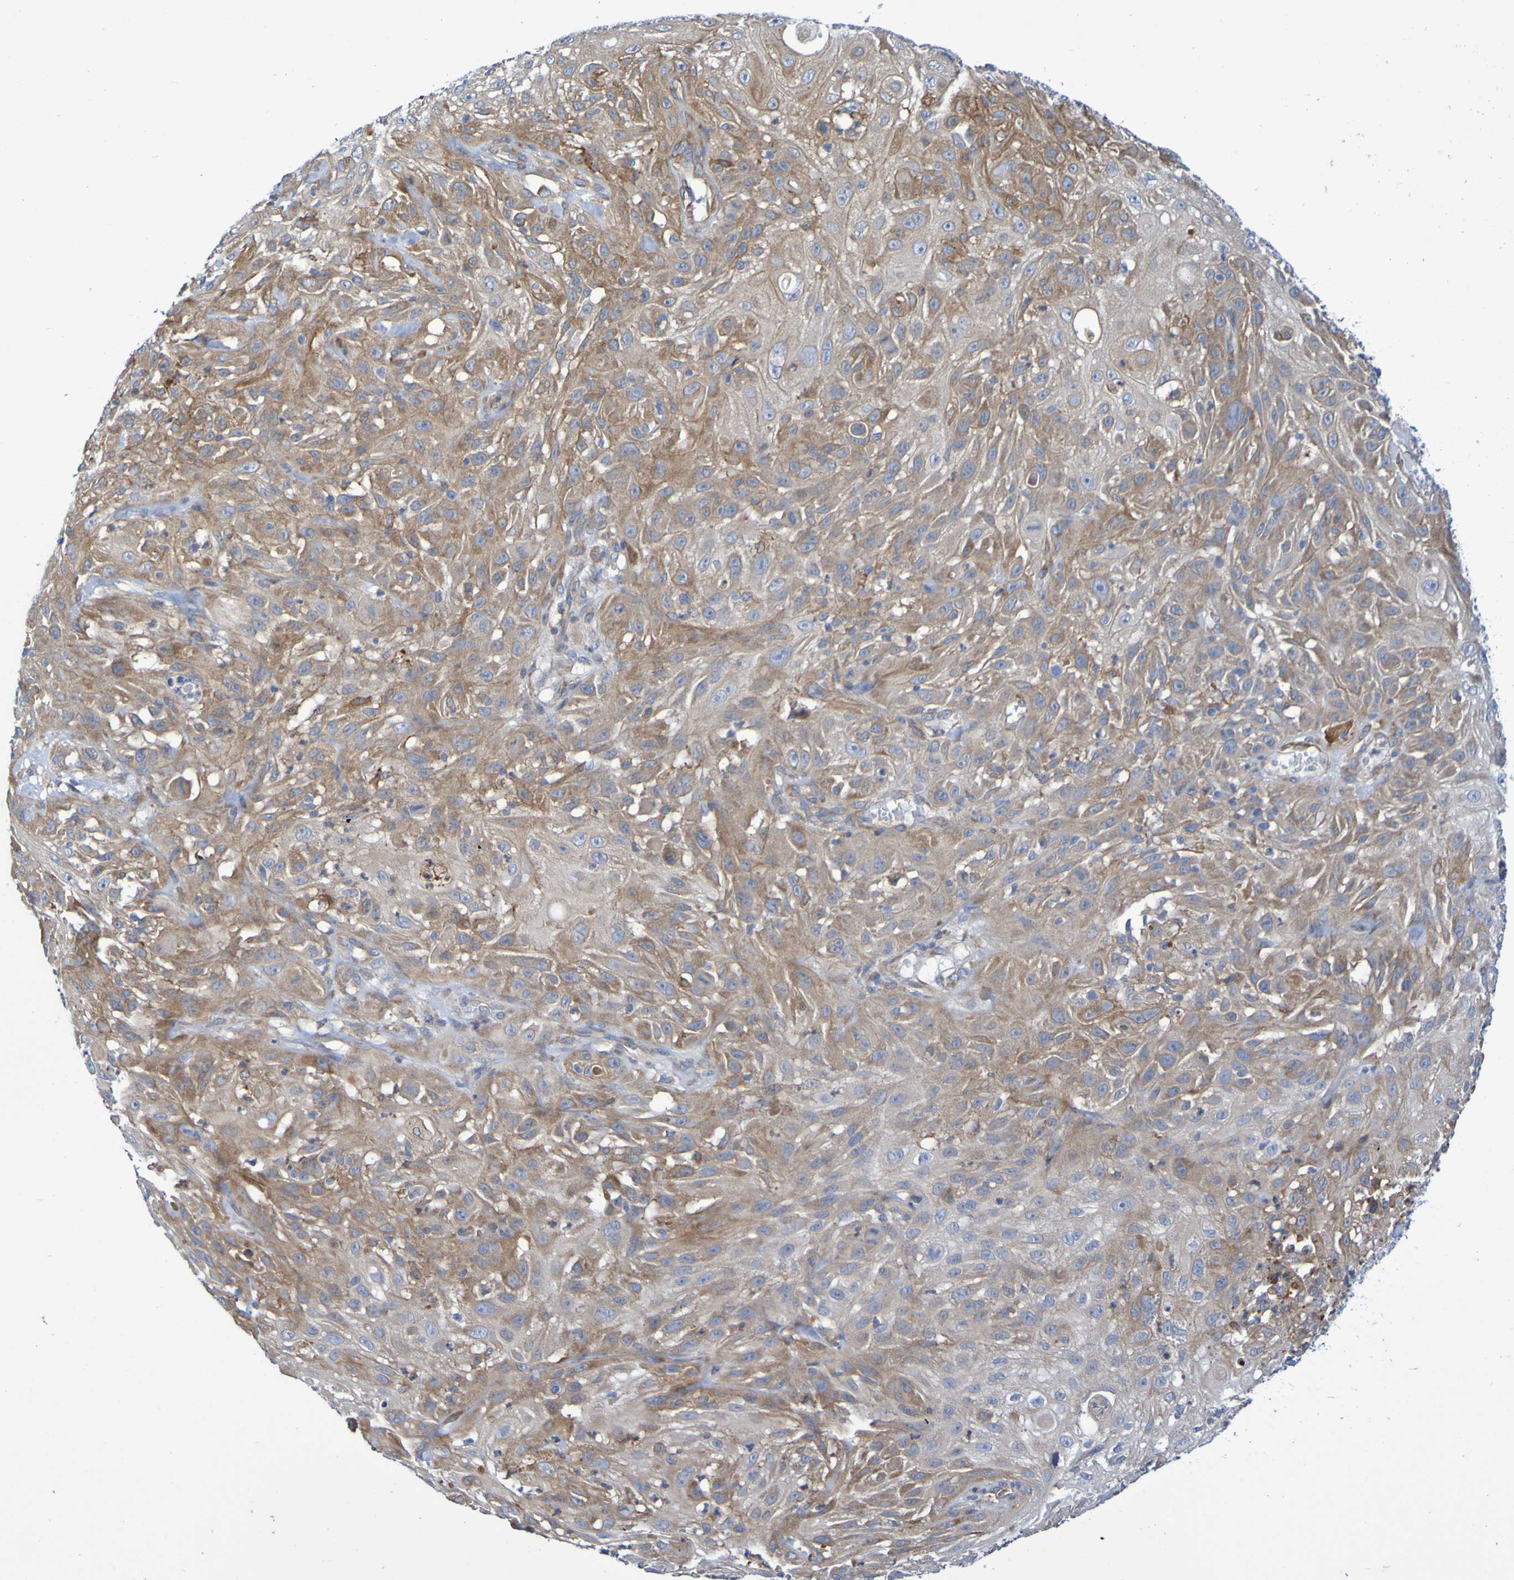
{"staining": {"intensity": "moderate", "quantity": "25%-75%", "location": "cytoplasmic/membranous"}, "tissue": "skin cancer", "cell_type": "Tumor cells", "image_type": "cancer", "snomed": [{"axis": "morphology", "description": "Squamous cell carcinoma, NOS"}, {"axis": "topography", "description": "Skin"}], "caption": "An image of skin squamous cell carcinoma stained for a protein displays moderate cytoplasmic/membranous brown staining in tumor cells.", "gene": "SCRG1", "patient": {"sex": "male", "age": 75}}